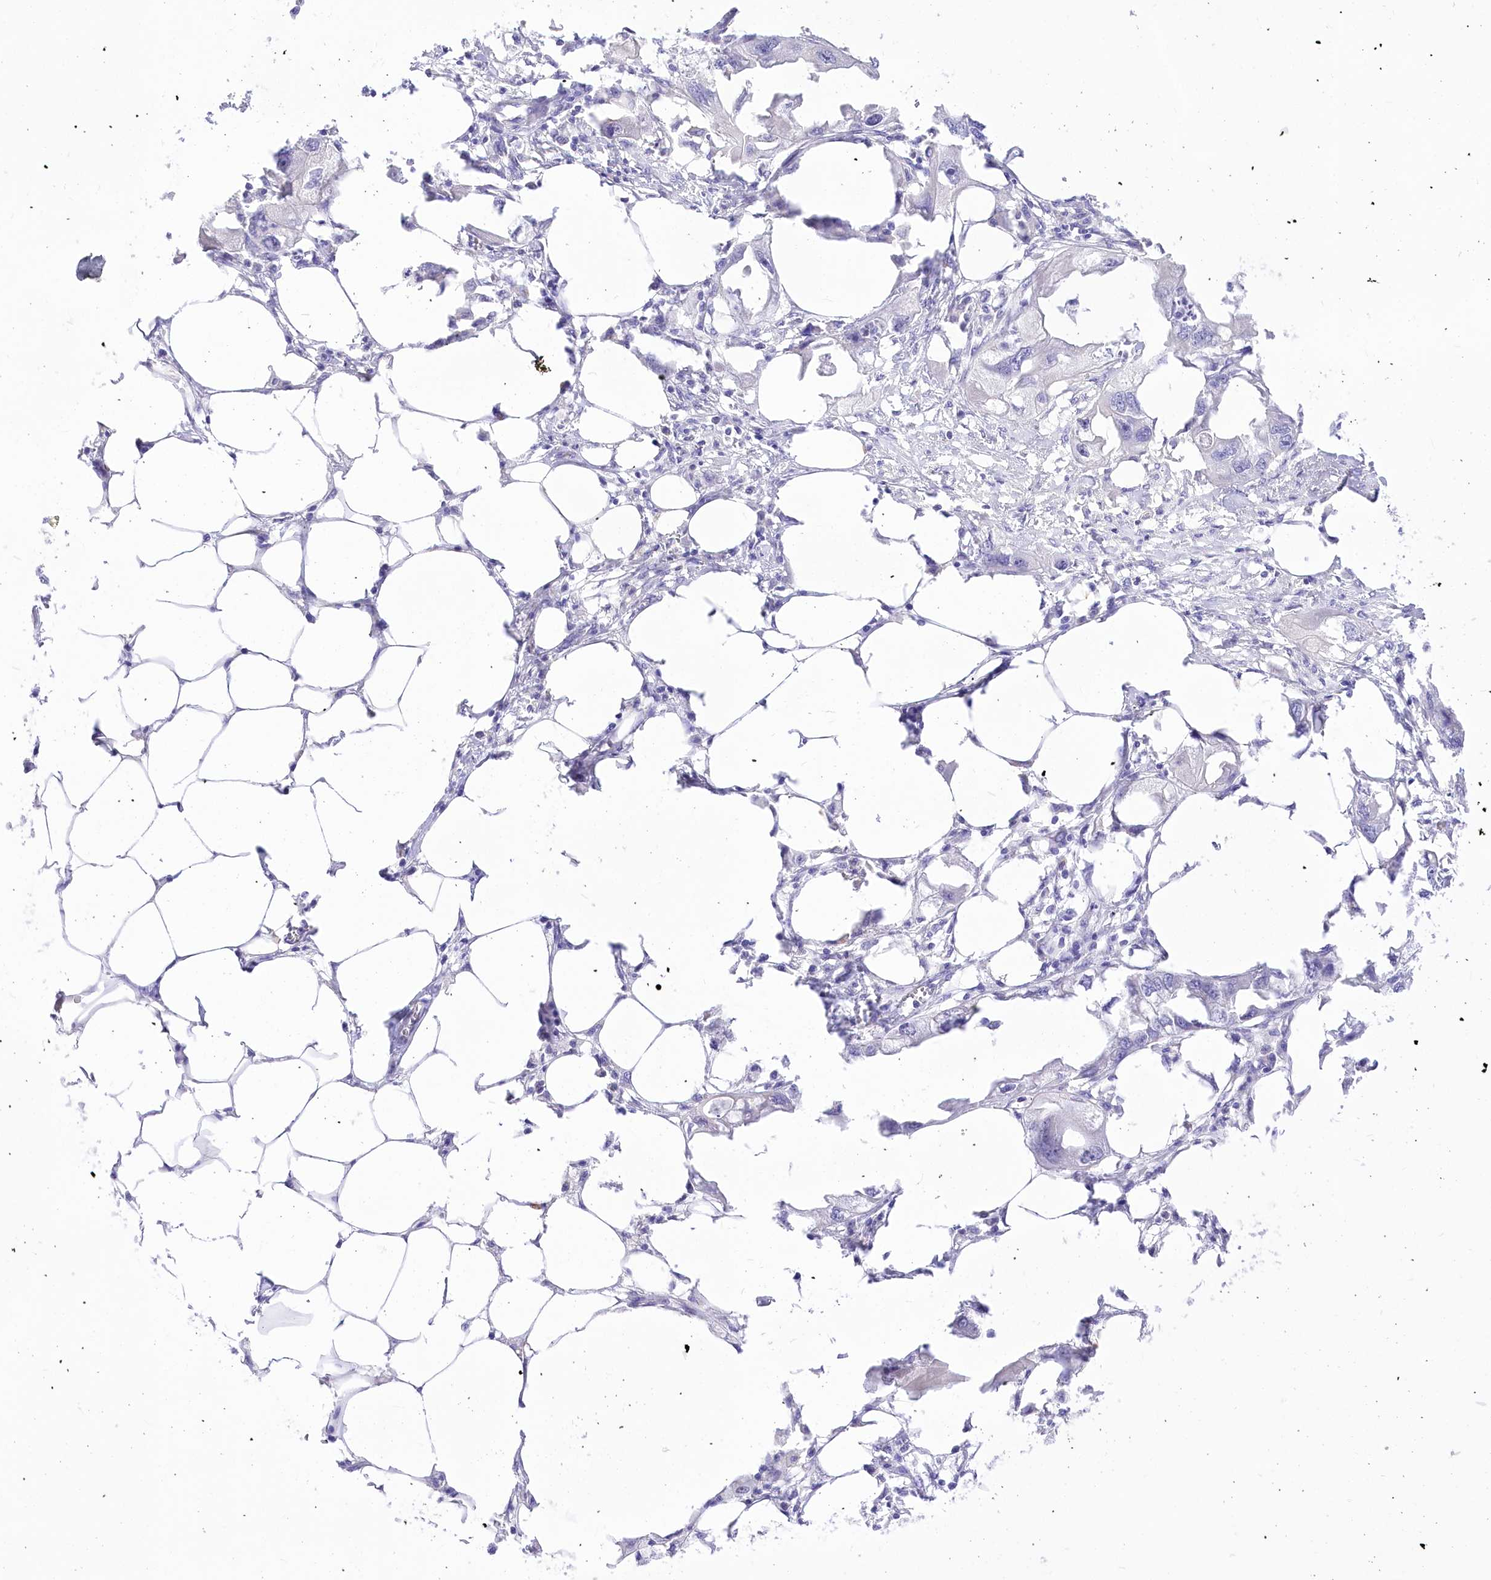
{"staining": {"intensity": "negative", "quantity": "none", "location": "none"}, "tissue": "endometrial cancer", "cell_type": "Tumor cells", "image_type": "cancer", "snomed": [{"axis": "morphology", "description": "Adenocarcinoma, NOS"}, {"axis": "morphology", "description": "Adenocarcinoma, metastatic, NOS"}, {"axis": "topography", "description": "Adipose tissue"}, {"axis": "topography", "description": "Endometrium"}], "caption": "Protein analysis of endometrial cancer reveals no significant staining in tumor cells.", "gene": "HELT", "patient": {"sex": "female", "age": 67}}